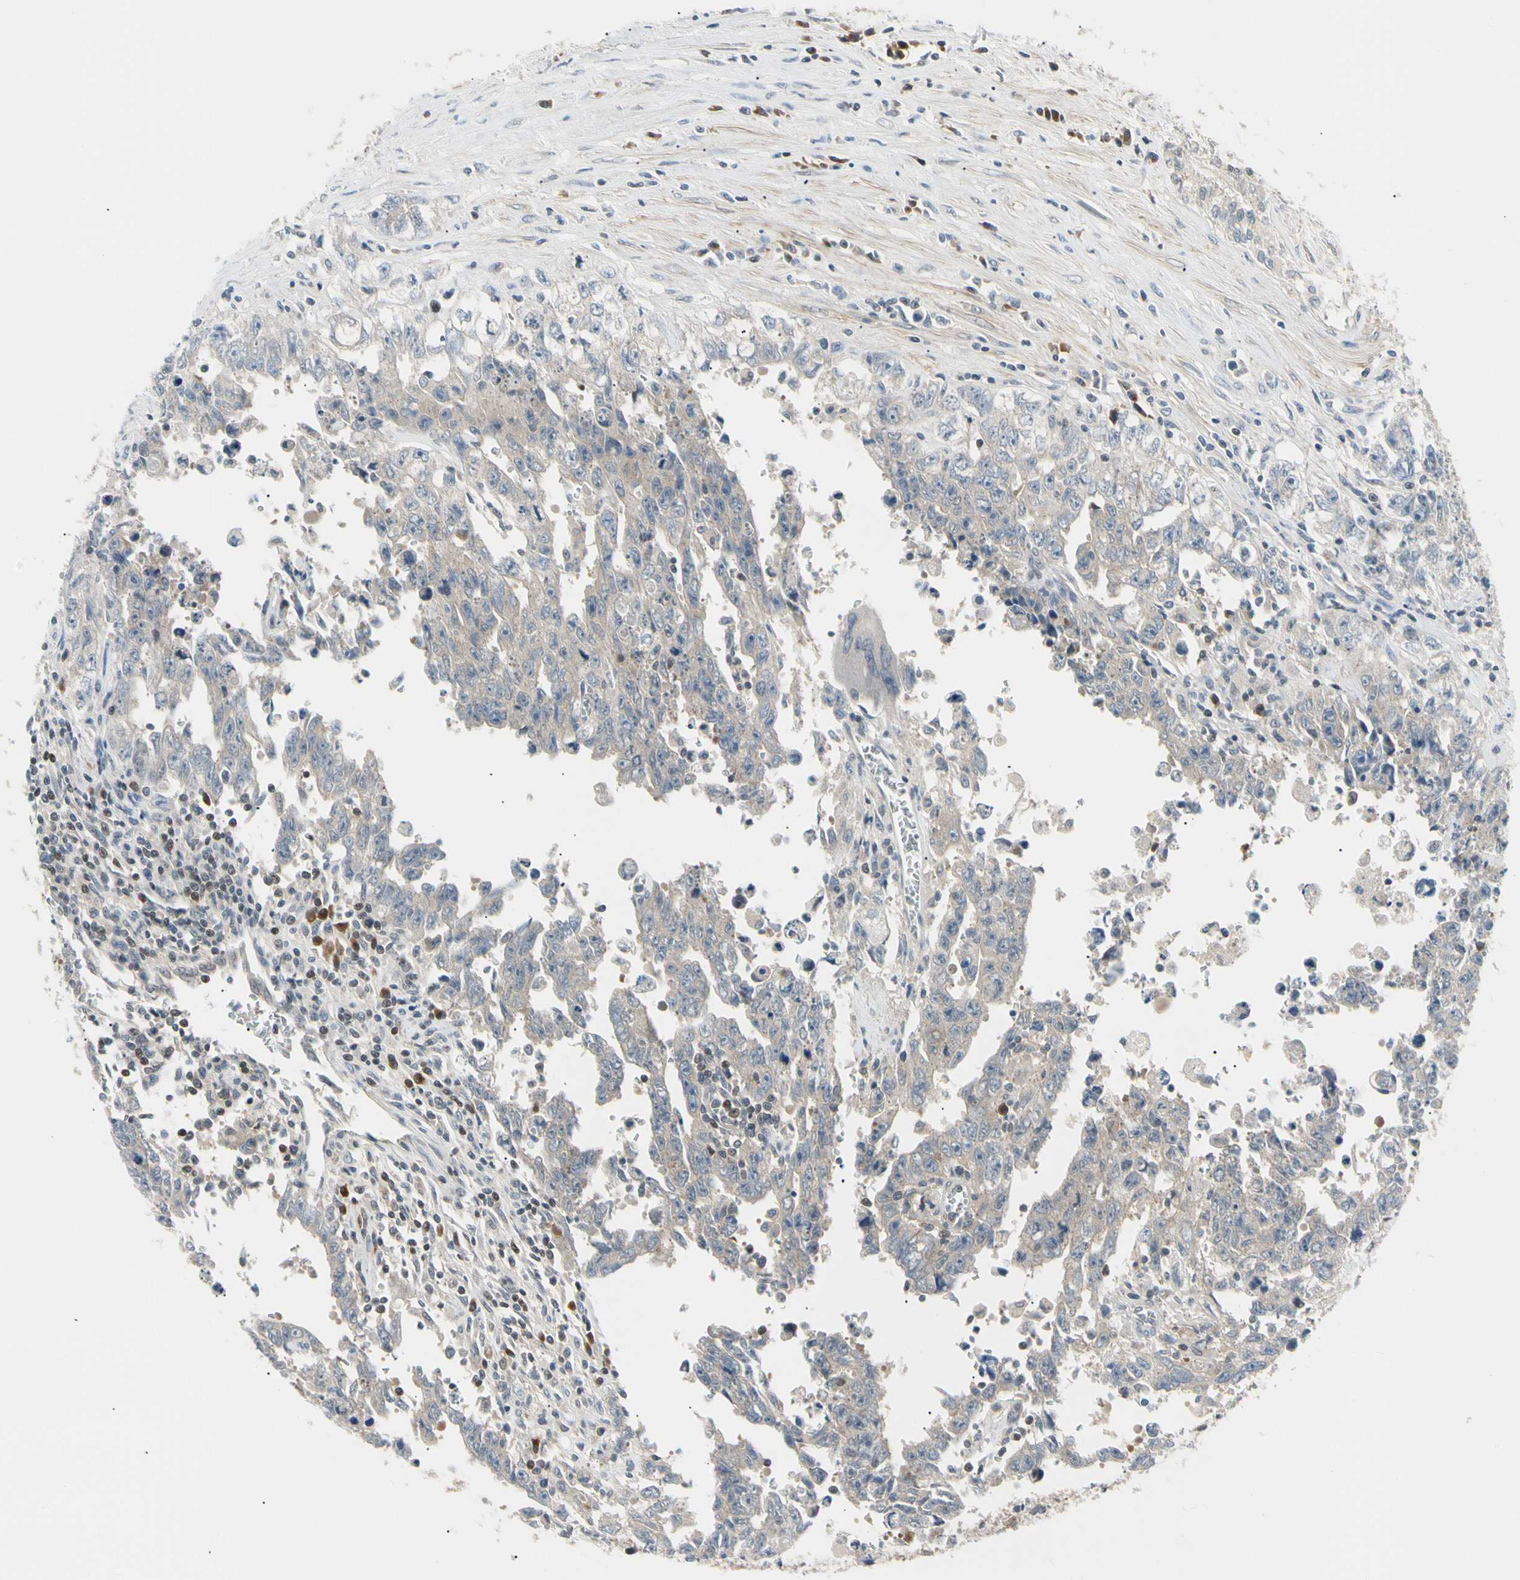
{"staining": {"intensity": "weak", "quantity": "<25%", "location": "cytoplasmic/membranous"}, "tissue": "testis cancer", "cell_type": "Tumor cells", "image_type": "cancer", "snomed": [{"axis": "morphology", "description": "Carcinoma, Embryonal, NOS"}, {"axis": "topography", "description": "Testis"}], "caption": "Immunohistochemistry photomicrograph of neoplastic tissue: testis embryonal carcinoma stained with DAB demonstrates no significant protein expression in tumor cells.", "gene": "SEC23B", "patient": {"sex": "male", "age": 28}}